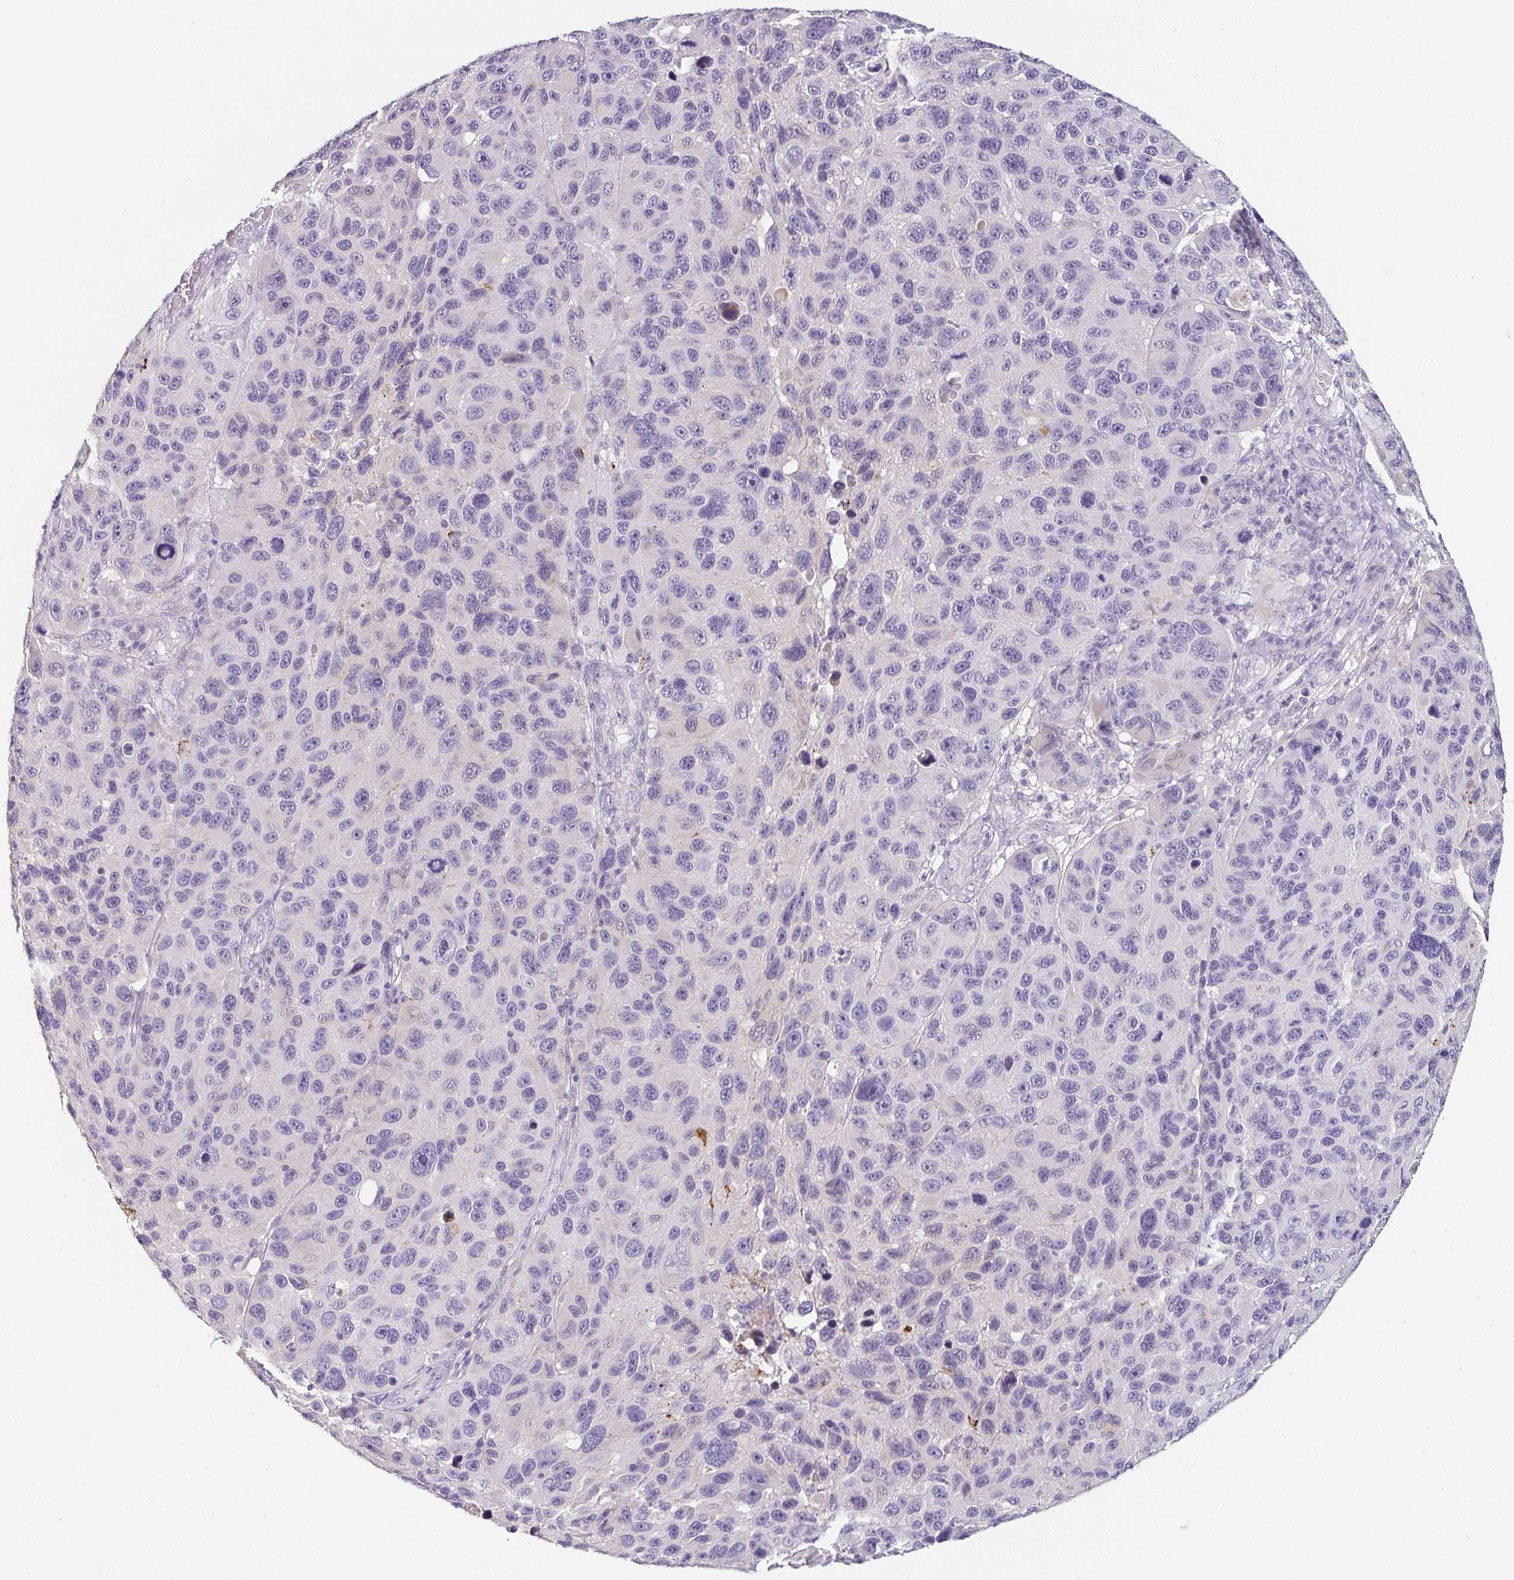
{"staining": {"intensity": "negative", "quantity": "none", "location": "none"}, "tissue": "melanoma", "cell_type": "Tumor cells", "image_type": "cancer", "snomed": [{"axis": "morphology", "description": "Malignant melanoma, NOS"}, {"axis": "topography", "description": "Skin"}], "caption": "Immunohistochemical staining of malignant melanoma displays no significant staining in tumor cells. The staining was performed using DAB to visualize the protein expression in brown, while the nuclei were stained in blue with hematoxylin (Magnification: 20x).", "gene": "C1QTNF8", "patient": {"sex": "male", "age": 53}}